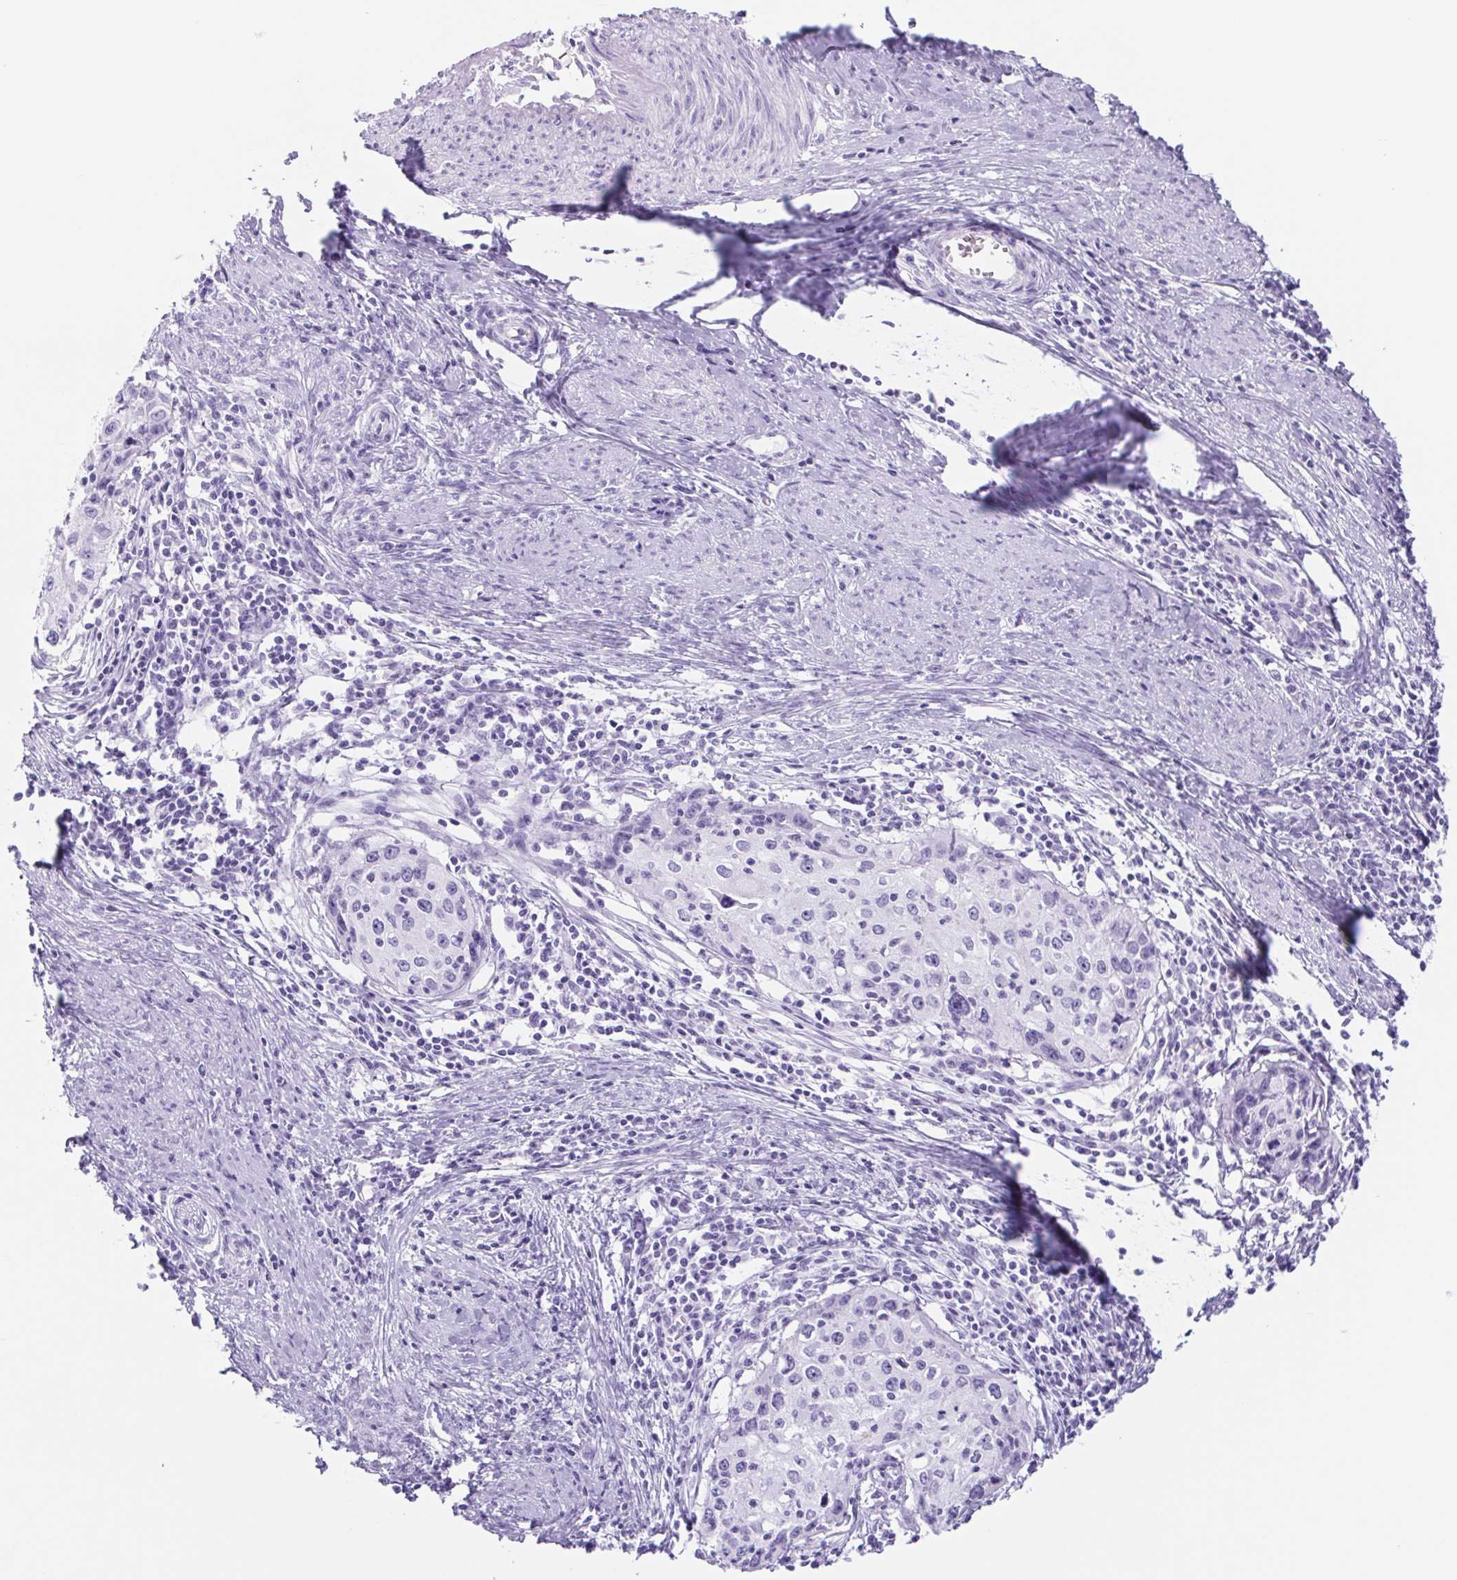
{"staining": {"intensity": "negative", "quantity": "none", "location": "none"}, "tissue": "cervical cancer", "cell_type": "Tumor cells", "image_type": "cancer", "snomed": [{"axis": "morphology", "description": "Squamous cell carcinoma, NOS"}, {"axis": "topography", "description": "Cervix"}], "caption": "The histopathology image exhibits no significant expression in tumor cells of squamous cell carcinoma (cervical).", "gene": "CYP21A2", "patient": {"sex": "female", "age": 40}}